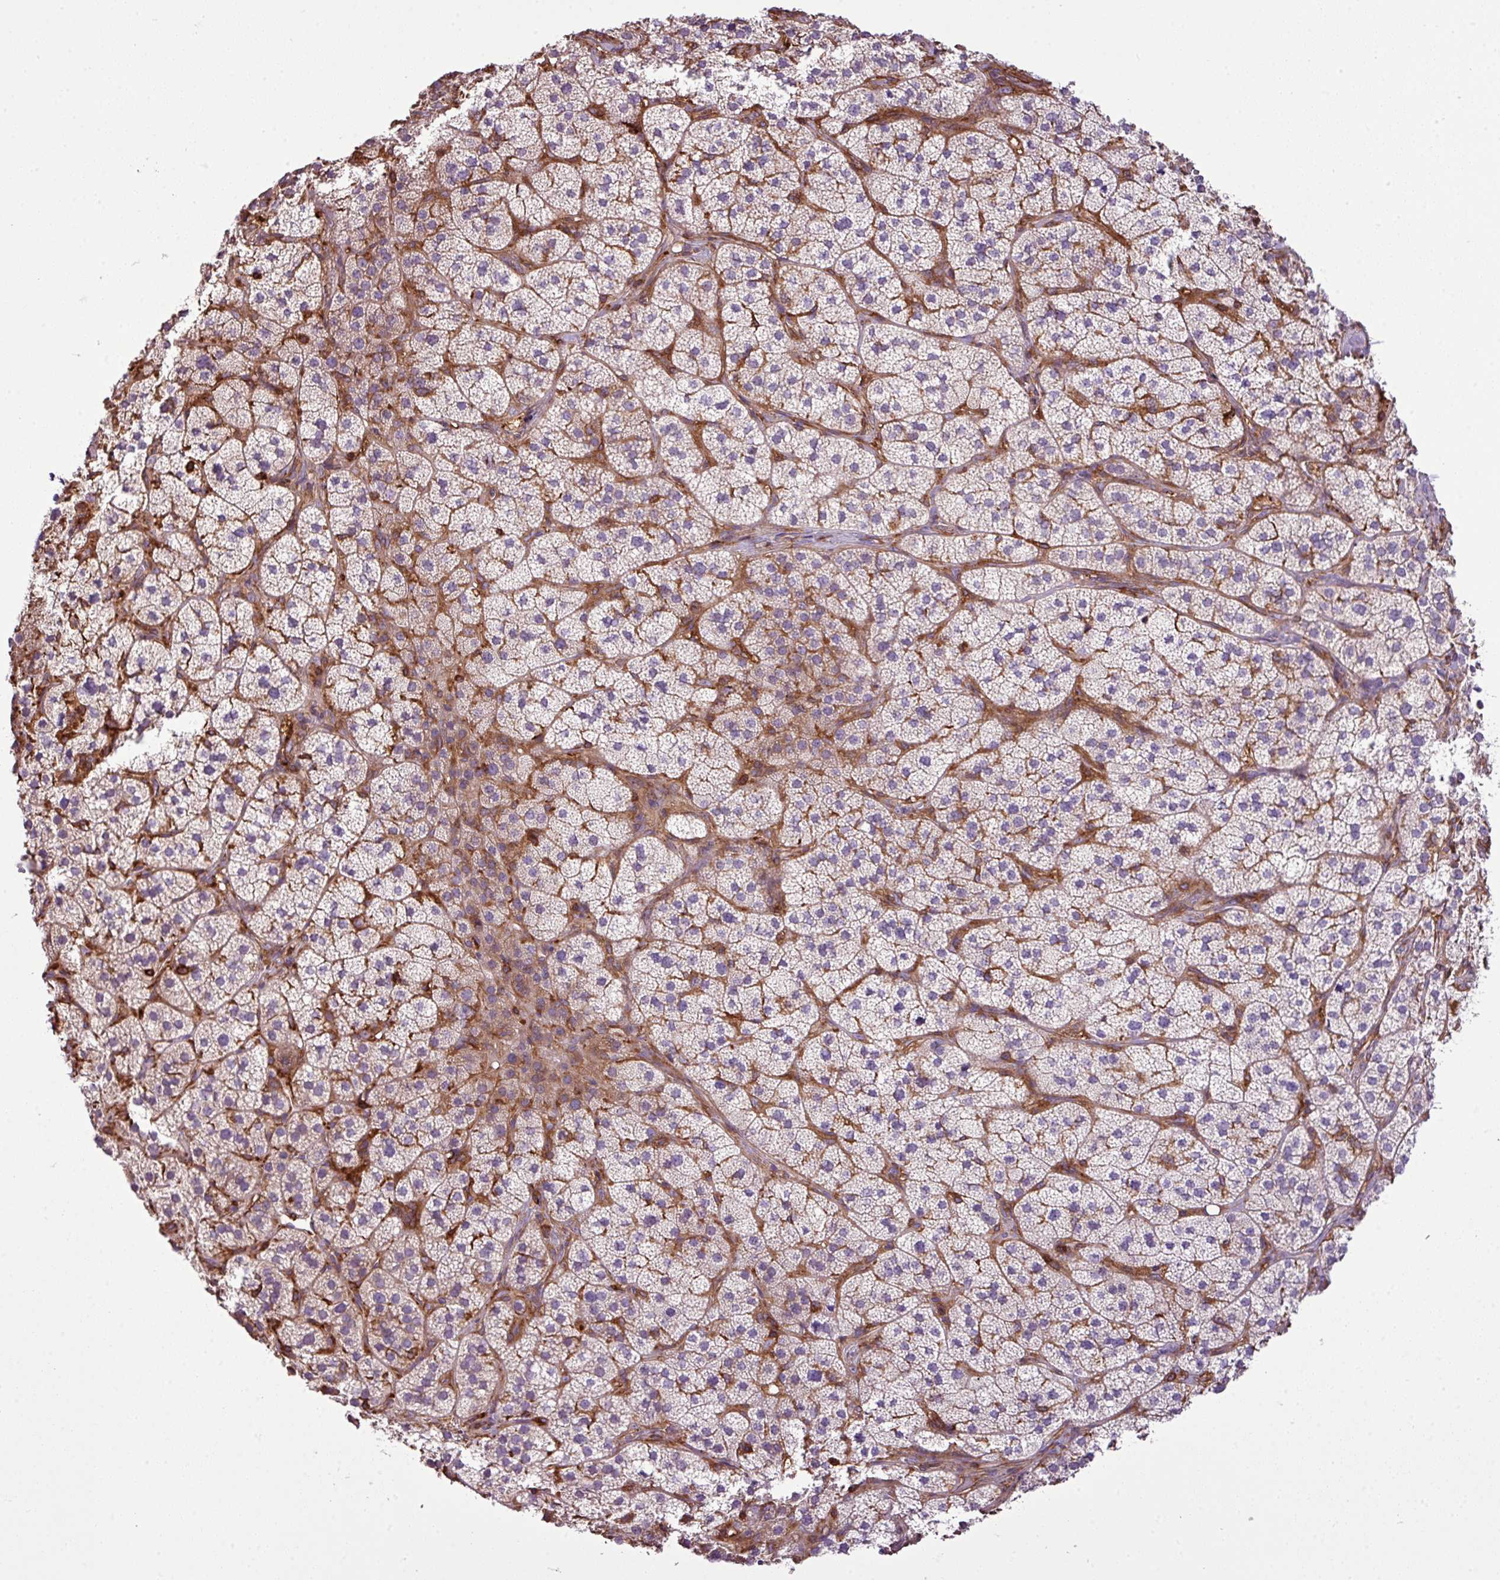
{"staining": {"intensity": "moderate", "quantity": ">75%", "location": "cytoplasmic/membranous"}, "tissue": "adrenal gland", "cell_type": "Glandular cells", "image_type": "normal", "snomed": [{"axis": "morphology", "description": "Normal tissue, NOS"}, {"axis": "topography", "description": "Adrenal gland"}], "caption": "Brown immunohistochemical staining in unremarkable adrenal gland demonstrates moderate cytoplasmic/membranous staining in about >75% of glandular cells. Using DAB (brown) and hematoxylin (blue) stains, captured at high magnification using brightfield microscopy.", "gene": "PGAP6", "patient": {"sex": "female", "age": 58}}